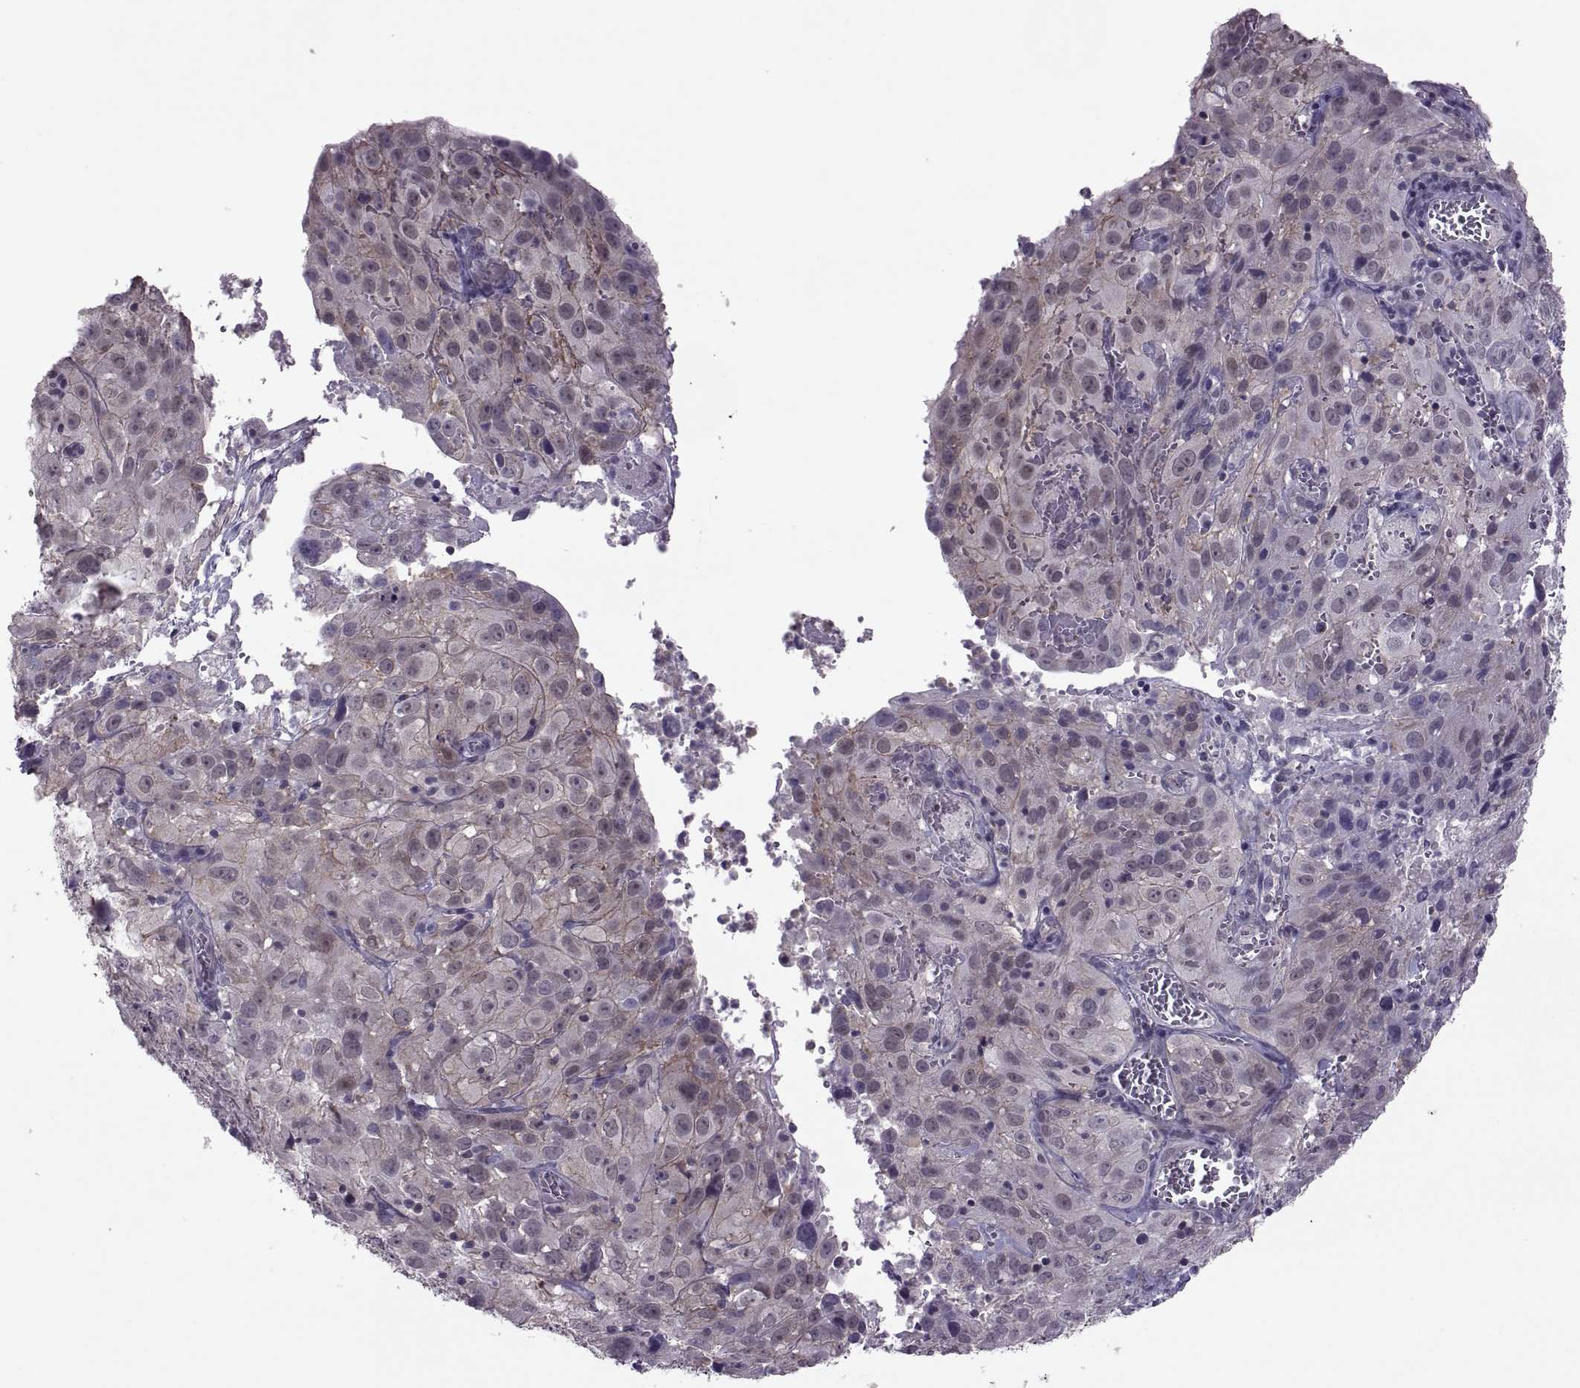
{"staining": {"intensity": "weak", "quantity": "<25%", "location": "cytoplasmic/membranous"}, "tissue": "cervical cancer", "cell_type": "Tumor cells", "image_type": "cancer", "snomed": [{"axis": "morphology", "description": "Squamous cell carcinoma, NOS"}, {"axis": "topography", "description": "Cervix"}], "caption": "Photomicrograph shows no significant protein positivity in tumor cells of cervical cancer (squamous cell carcinoma).", "gene": "ODF3", "patient": {"sex": "female", "age": 32}}